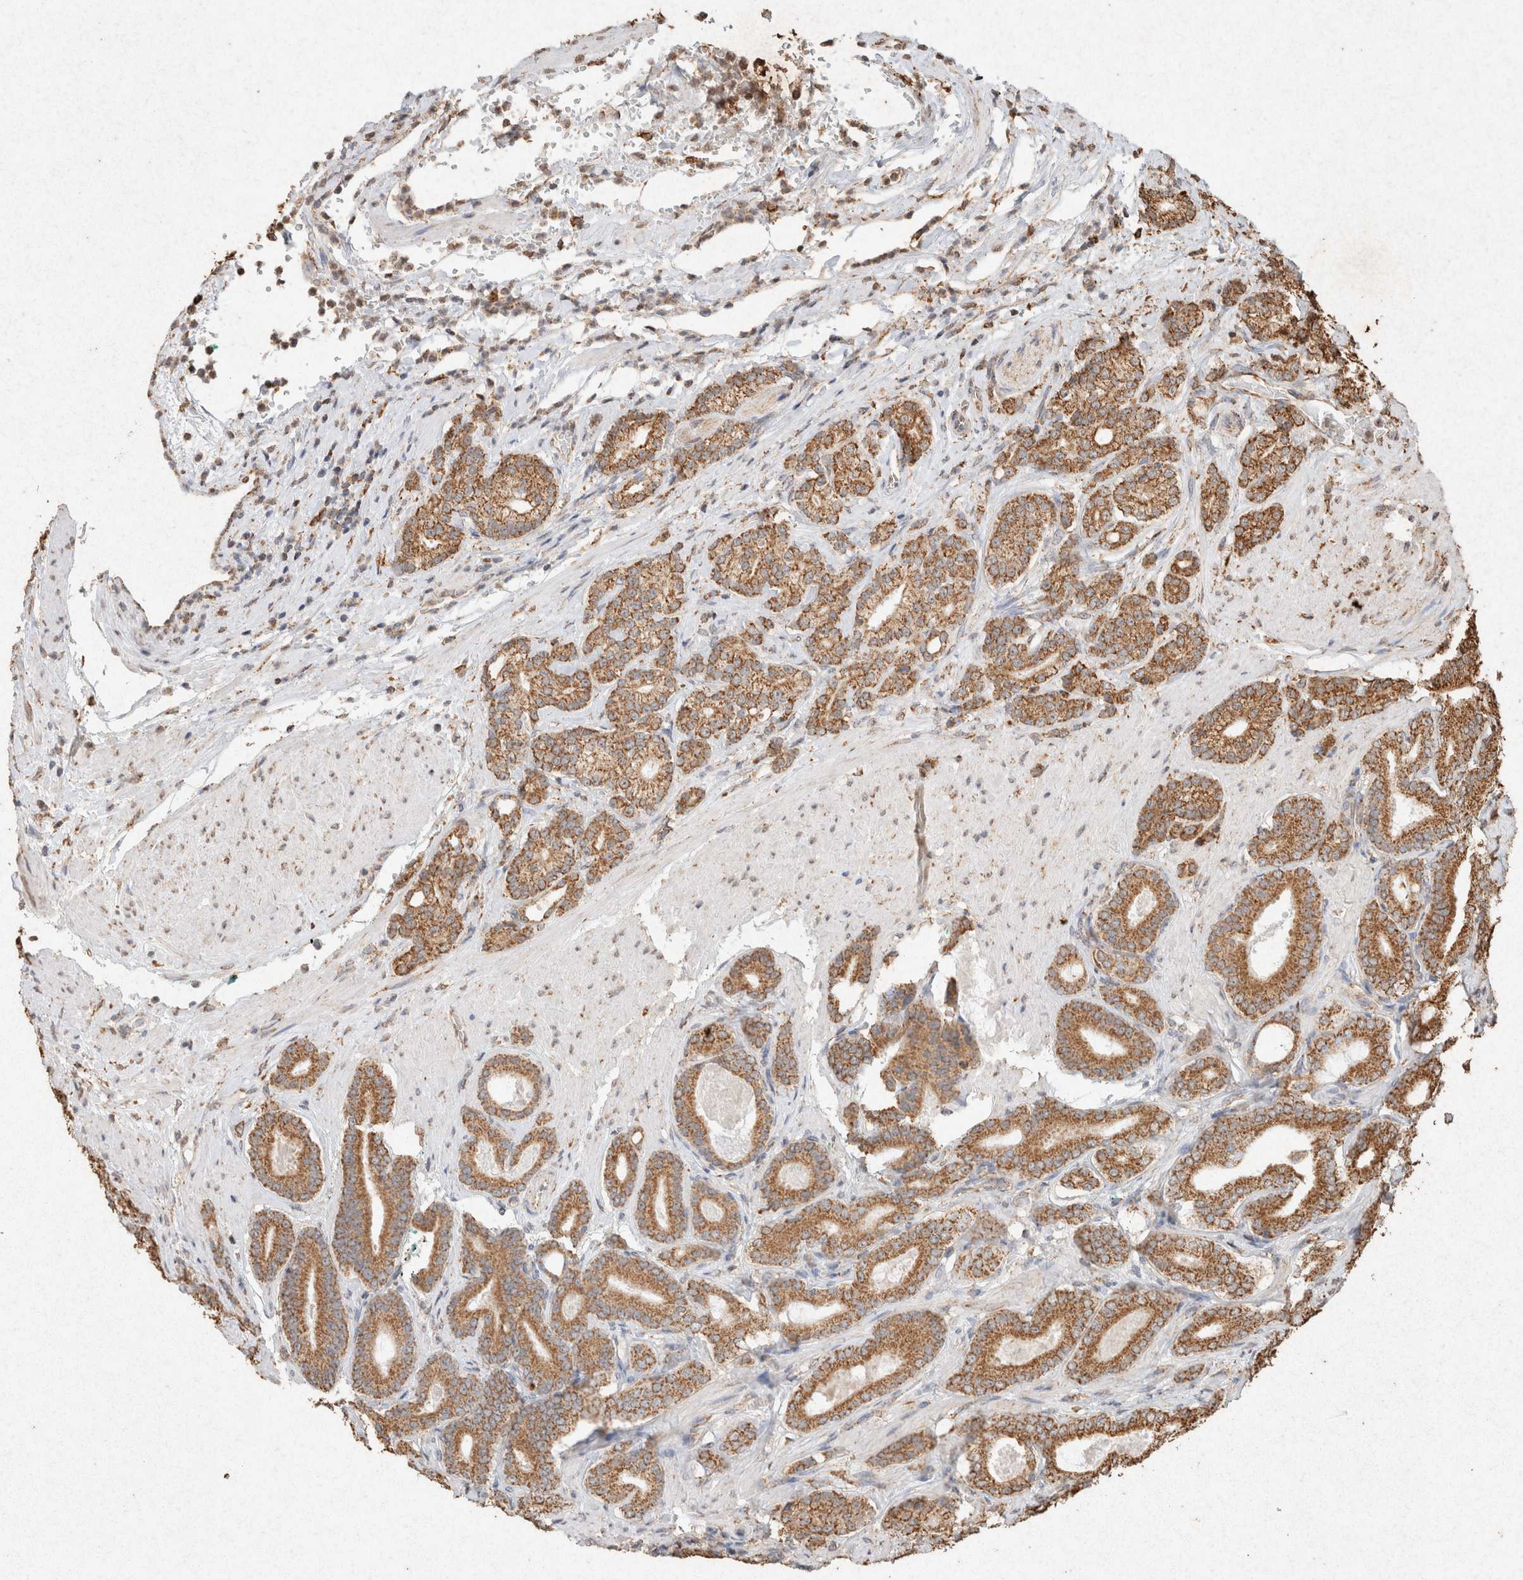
{"staining": {"intensity": "moderate", "quantity": ">75%", "location": "cytoplasmic/membranous"}, "tissue": "prostate cancer", "cell_type": "Tumor cells", "image_type": "cancer", "snomed": [{"axis": "morphology", "description": "Adenocarcinoma, High grade"}, {"axis": "topography", "description": "Prostate"}], "caption": "There is medium levels of moderate cytoplasmic/membranous staining in tumor cells of prostate cancer, as demonstrated by immunohistochemical staining (brown color).", "gene": "SDC2", "patient": {"sex": "male", "age": 61}}